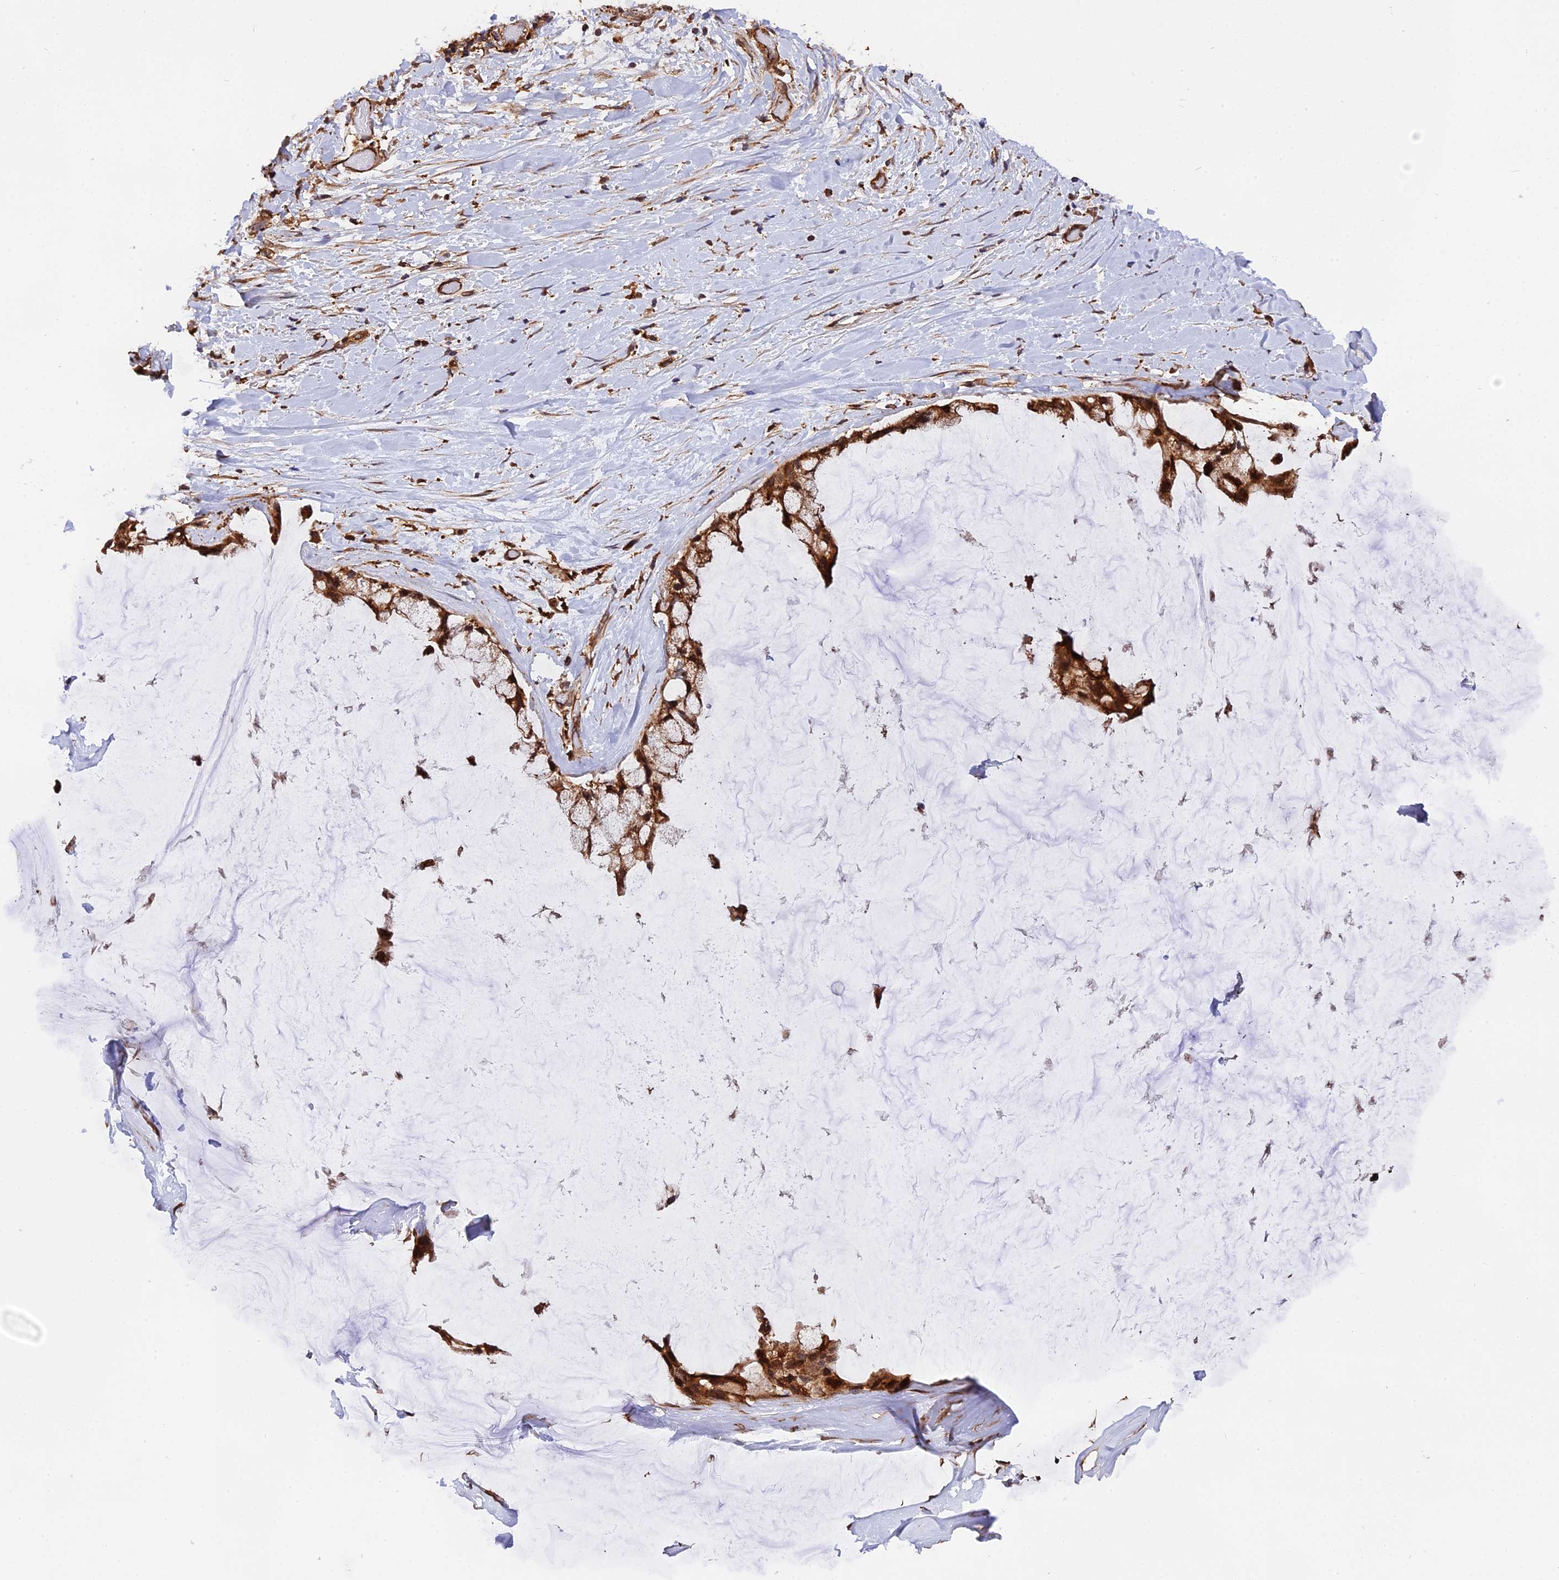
{"staining": {"intensity": "strong", "quantity": ">75%", "location": "cytoplasmic/membranous"}, "tissue": "ovarian cancer", "cell_type": "Tumor cells", "image_type": "cancer", "snomed": [{"axis": "morphology", "description": "Cystadenocarcinoma, mucinous, NOS"}, {"axis": "topography", "description": "Ovary"}], "caption": "The immunohistochemical stain labels strong cytoplasmic/membranous positivity in tumor cells of ovarian cancer (mucinous cystadenocarcinoma) tissue.", "gene": "HERPUD1", "patient": {"sex": "female", "age": 39}}